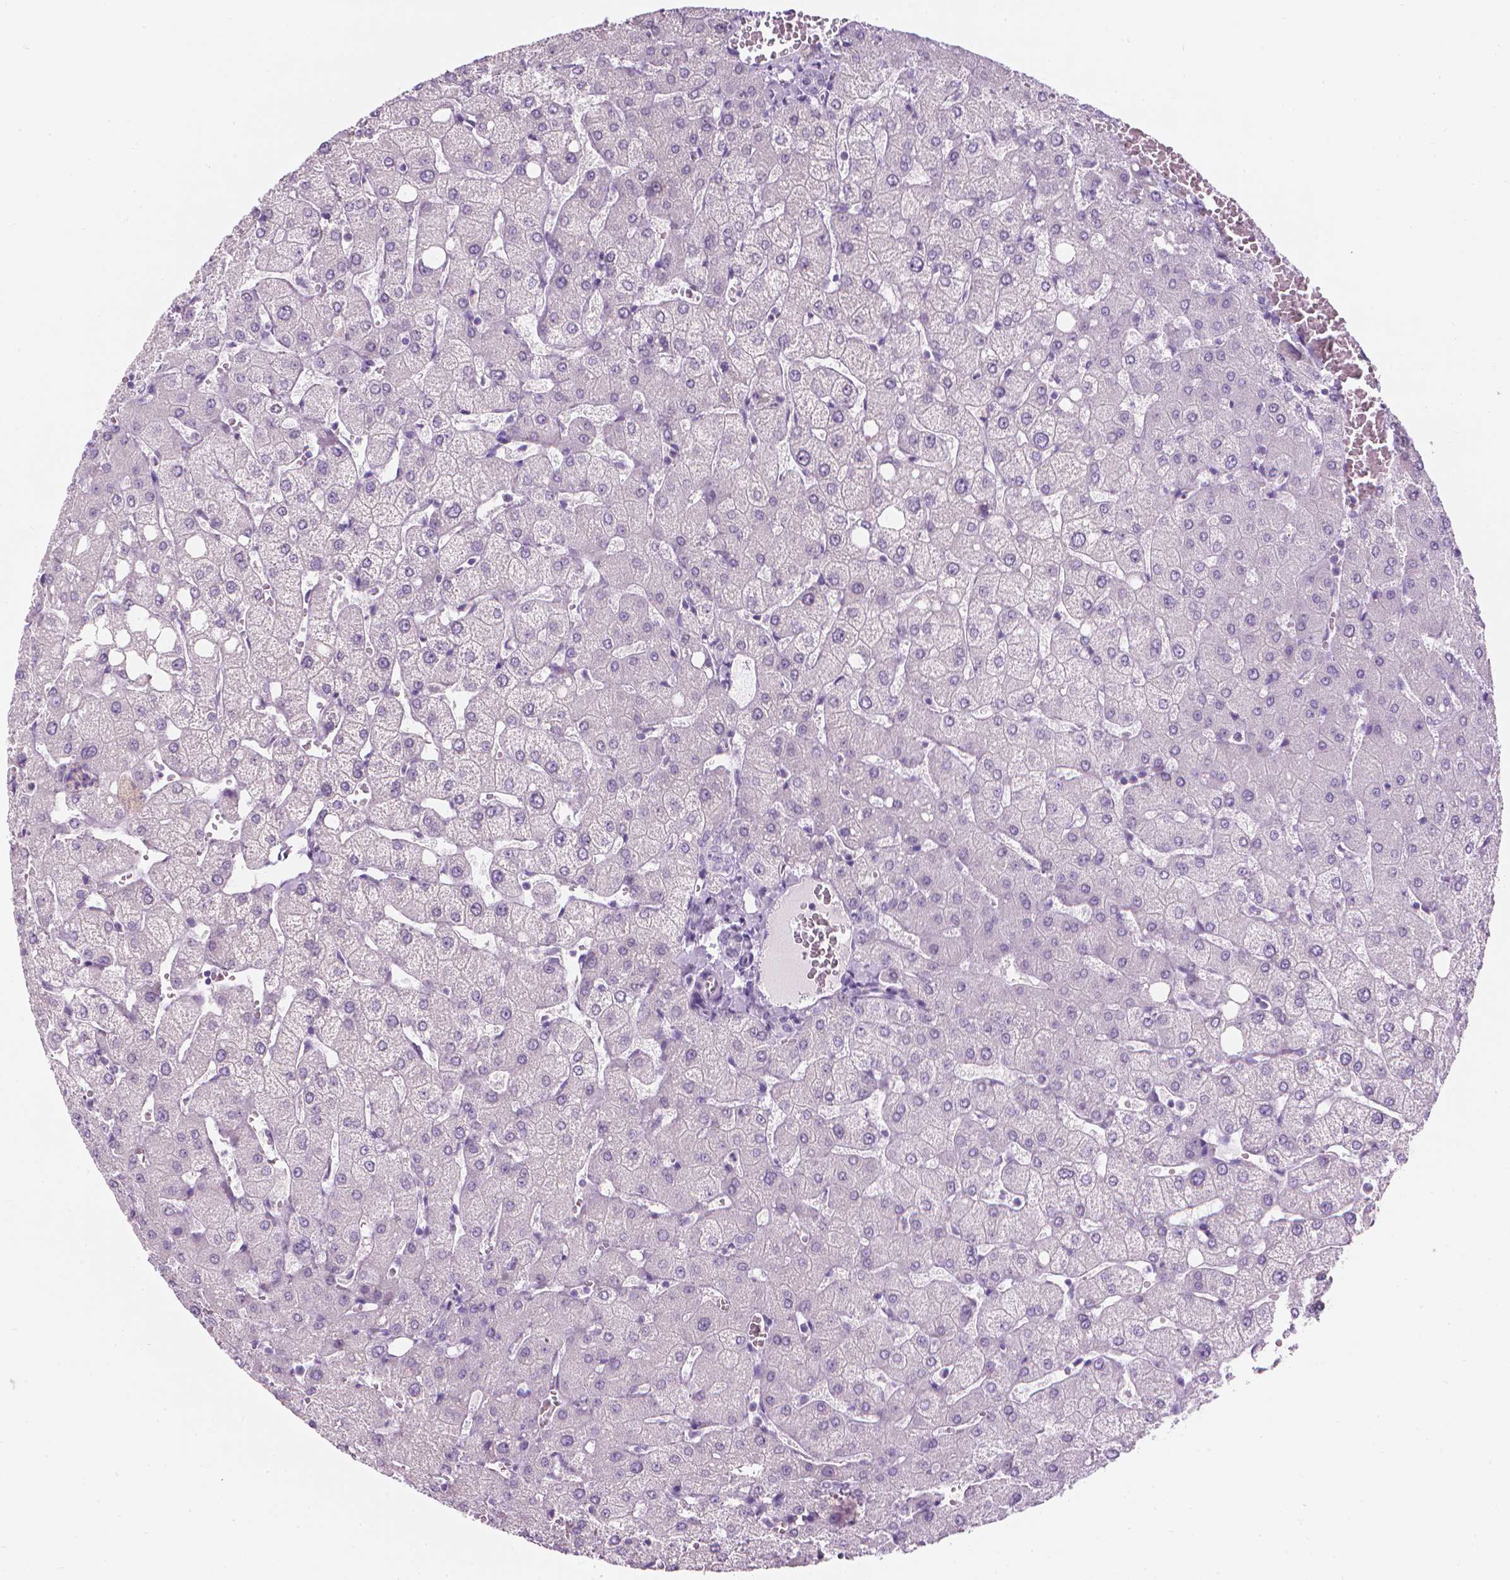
{"staining": {"intensity": "negative", "quantity": "none", "location": "none"}, "tissue": "liver", "cell_type": "Cholangiocytes", "image_type": "normal", "snomed": [{"axis": "morphology", "description": "Normal tissue, NOS"}, {"axis": "topography", "description": "Liver"}], "caption": "IHC image of normal liver: liver stained with DAB (3,3'-diaminobenzidine) displays no significant protein staining in cholangiocytes.", "gene": "DCAF8L1", "patient": {"sex": "female", "age": 54}}